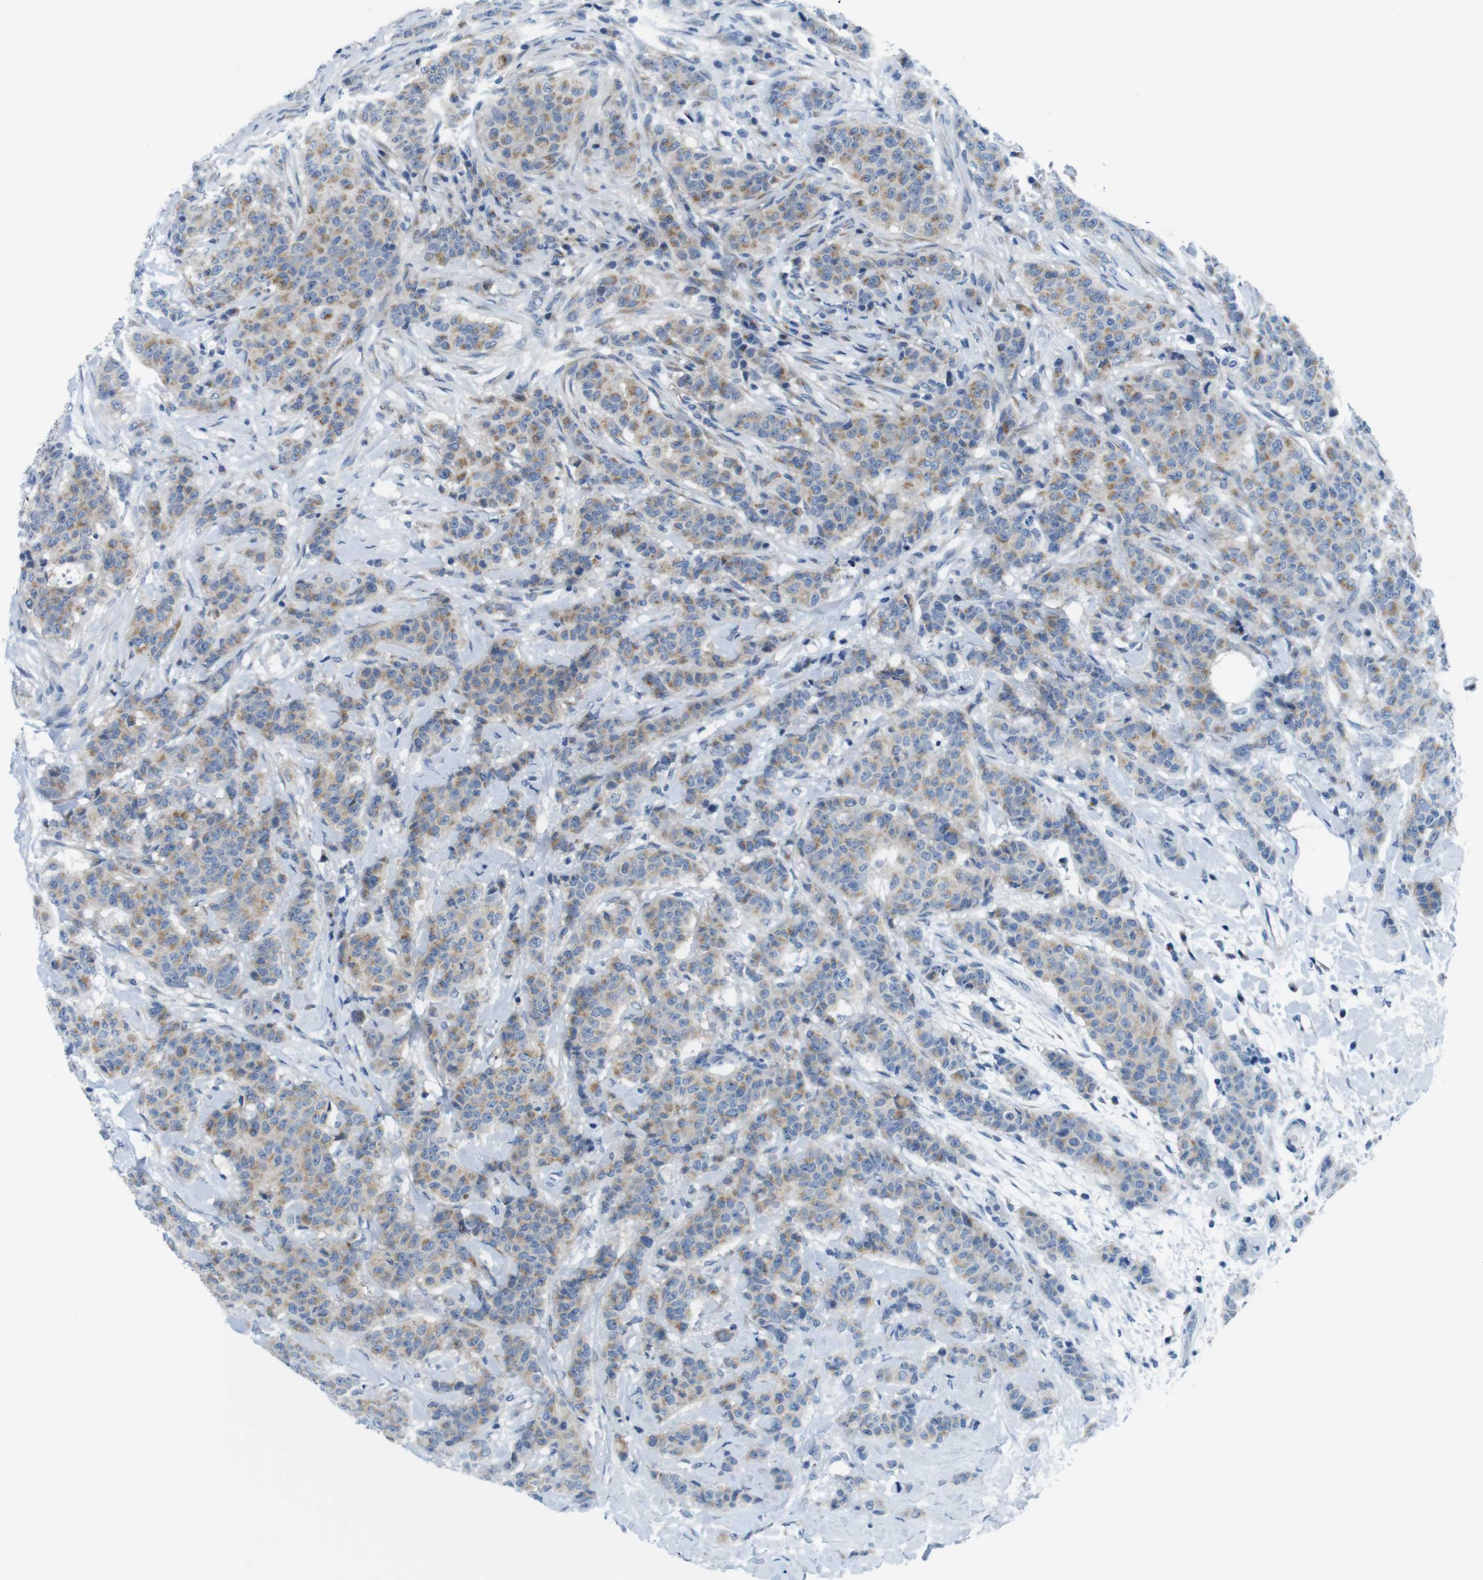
{"staining": {"intensity": "moderate", "quantity": ">75%", "location": "cytoplasmic/membranous"}, "tissue": "breast cancer", "cell_type": "Tumor cells", "image_type": "cancer", "snomed": [{"axis": "morphology", "description": "Normal tissue, NOS"}, {"axis": "morphology", "description": "Duct carcinoma"}, {"axis": "topography", "description": "Breast"}], "caption": "Protein staining exhibits moderate cytoplasmic/membranous positivity in about >75% of tumor cells in breast invasive ductal carcinoma.", "gene": "GOLGA2", "patient": {"sex": "female", "age": 40}}